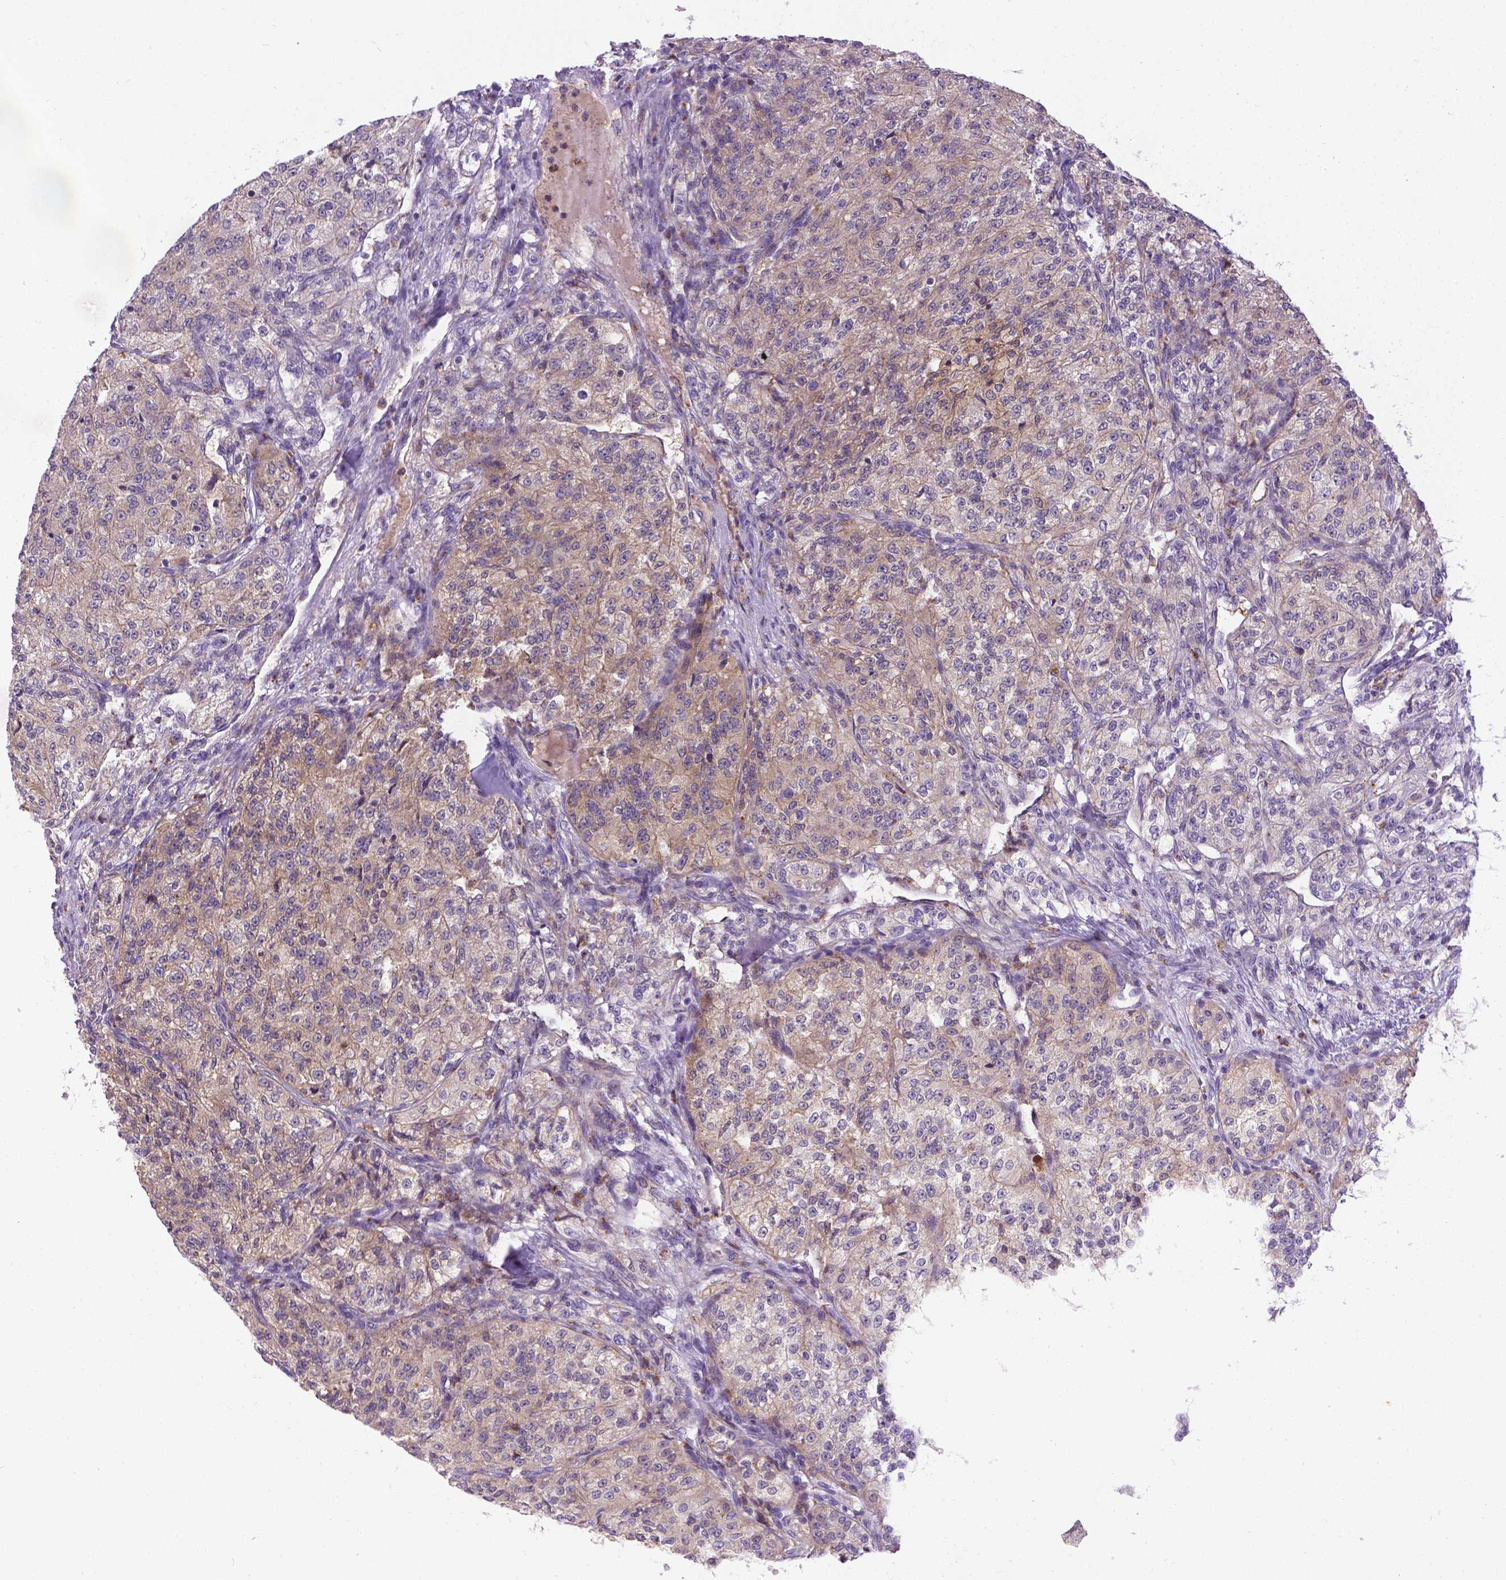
{"staining": {"intensity": "moderate", "quantity": "<25%", "location": "cytoplasmic/membranous"}, "tissue": "renal cancer", "cell_type": "Tumor cells", "image_type": "cancer", "snomed": [{"axis": "morphology", "description": "Adenocarcinoma, NOS"}, {"axis": "topography", "description": "Kidney"}], "caption": "Protein expression analysis of renal cancer (adenocarcinoma) exhibits moderate cytoplasmic/membranous positivity in approximately <25% of tumor cells.", "gene": "TM4SF18", "patient": {"sex": "female", "age": 63}}